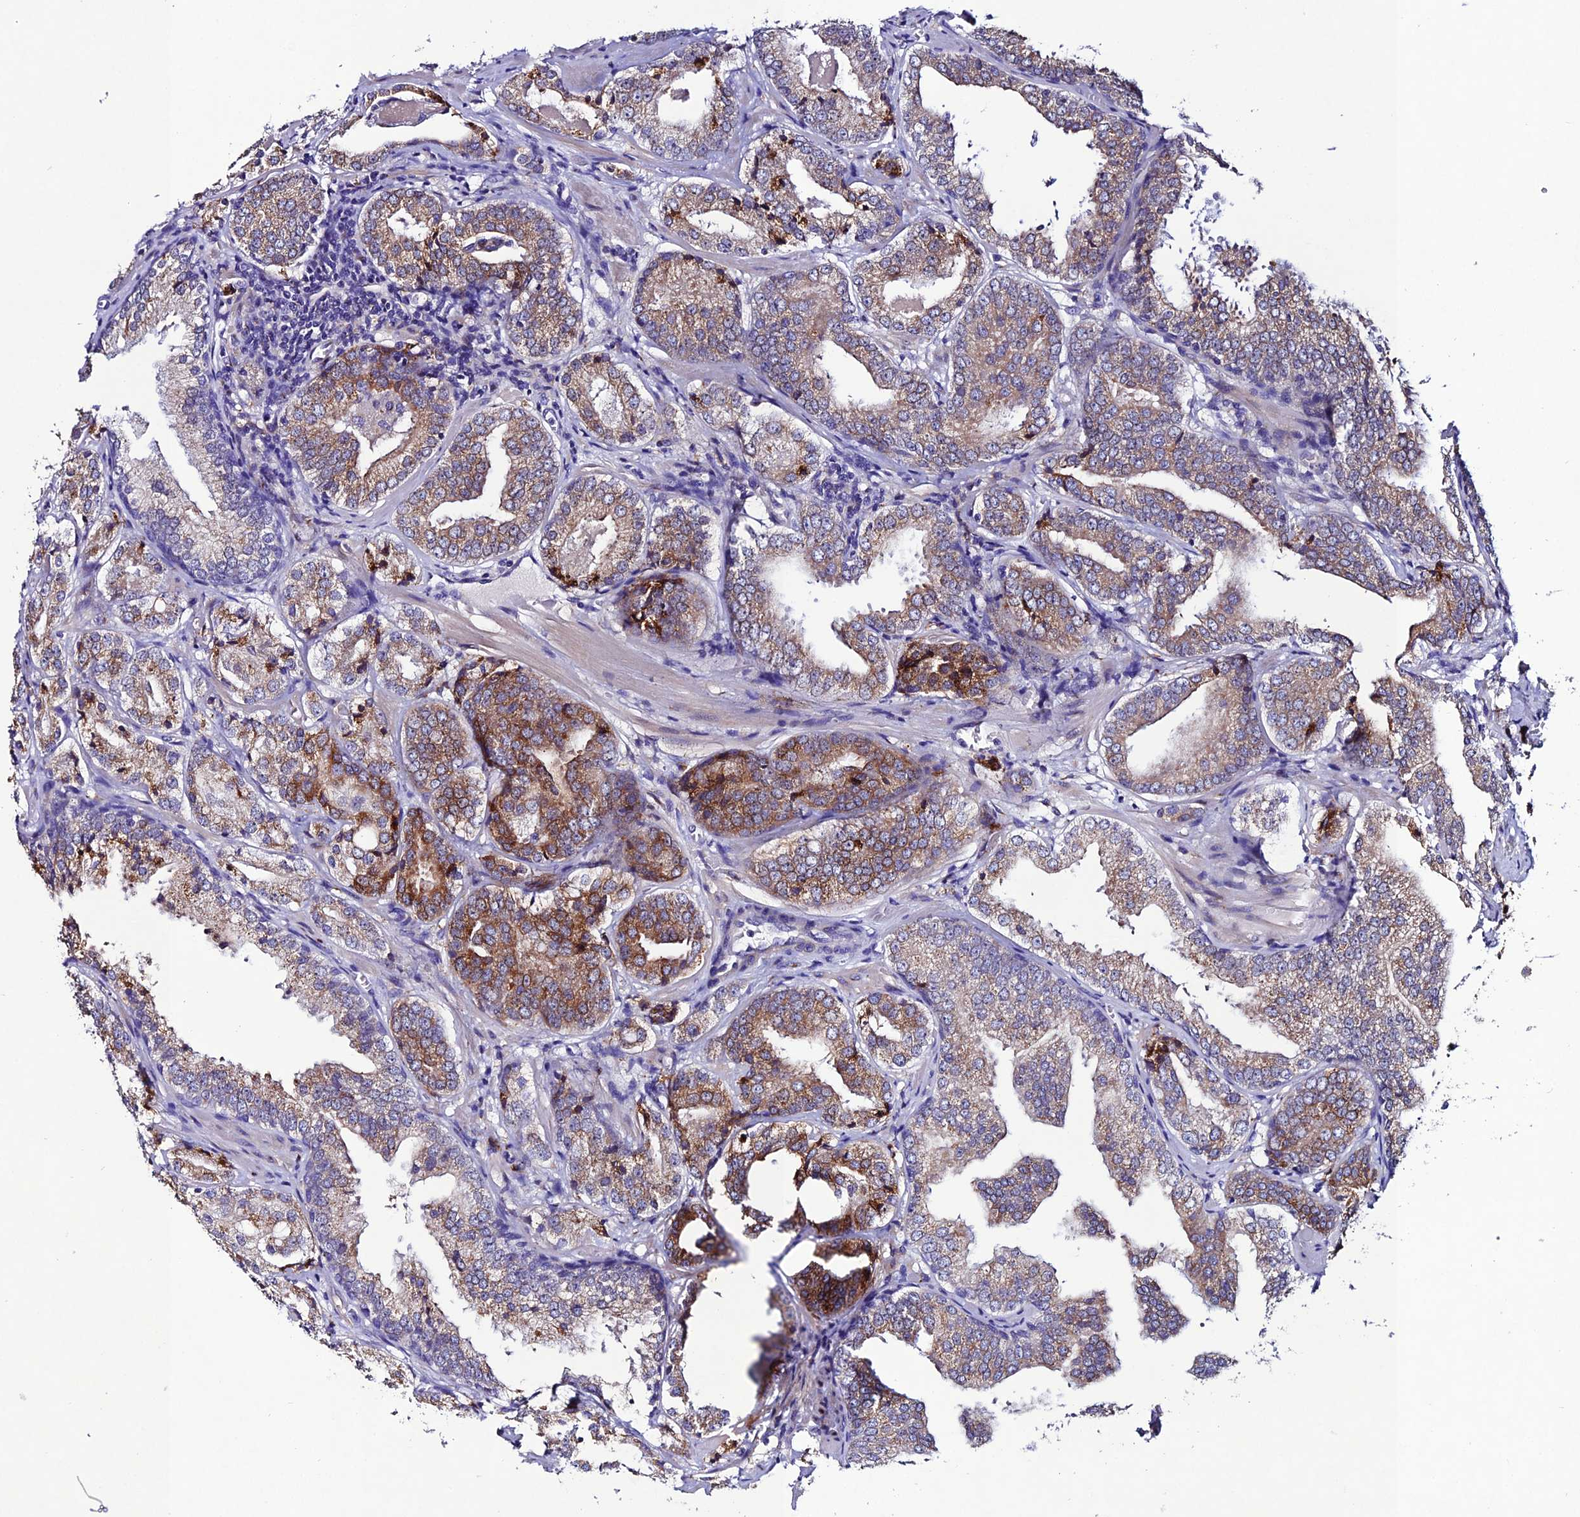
{"staining": {"intensity": "moderate", "quantity": ">75%", "location": "cytoplasmic/membranous"}, "tissue": "prostate cancer", "cell_type": "Tumor cells", "image_type": "cancer", "snomed": [{"axis": "morphology", "description": "Adenocarcinoma, Low grade"}, {"axis": "topography", "description": "Prostate"}], "caption": "Immunohistochemistry (IHC) image of neoplastic tissue: prostate cancer (low-grade adenocarcinoma) stained using IHC demonstrates medium levels of moderate protein expression localized specifically in the cytoplasmic/membranous of tumor cells, appearing as a cytoplasmic/membranous brown color.", "gene": "OR51Q1", "patient": {"sex": "male", "age": 60}}